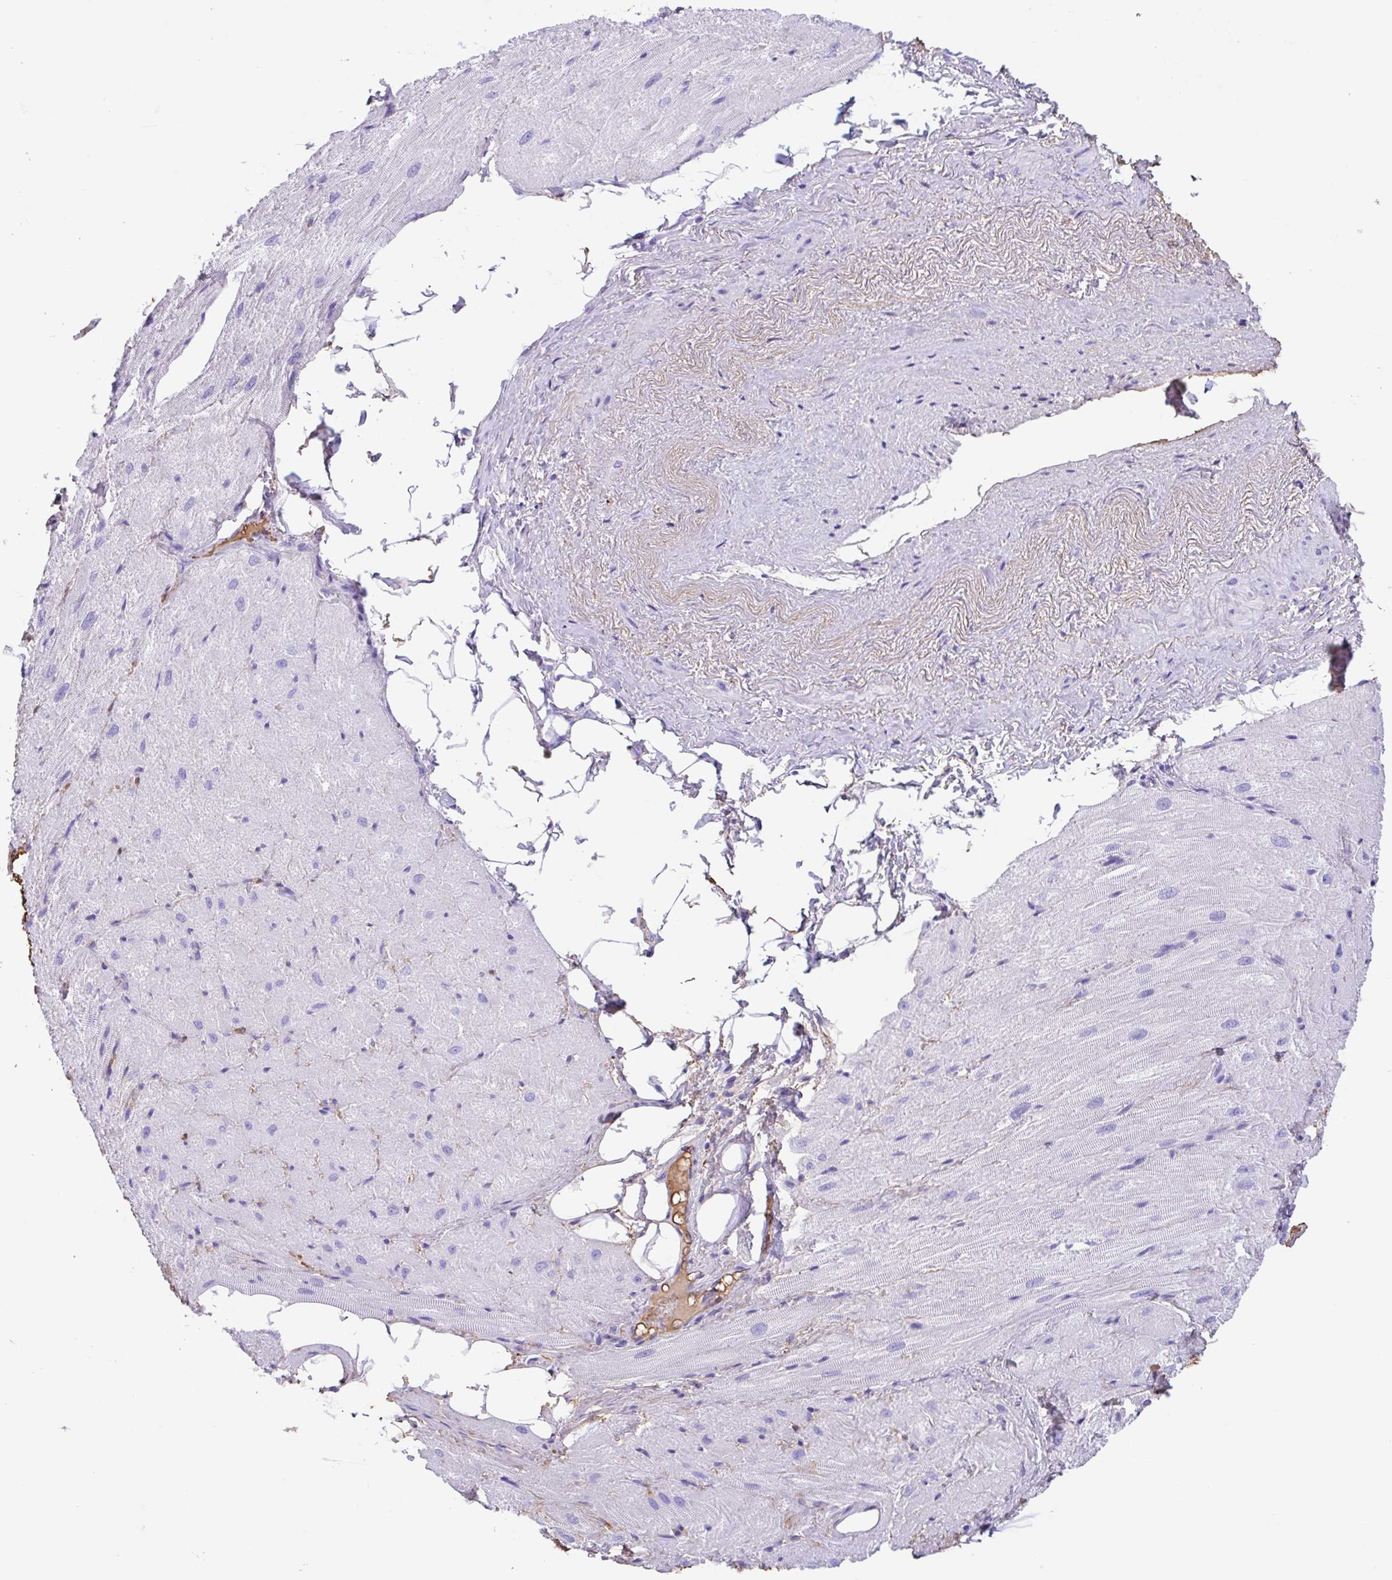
{"staining": {"intensity": "negative", "quantity": "none", "location": "none"}, "tissue": "heart muscle", "cell_type": "Cardiomyocytes", "image_type": "normal", "snomed": [{"axis": "morphology", "description": "Normal tissue, NOS"}, {"axis": "topography", "description": "Heart"}], "caption": "Human heart muscle stained for a protein using immunohistochemistry demonstrates no staining in cardiomyocytes.", "gene": "HOXC12", "patient": {"sex": "male", "age": 62}}